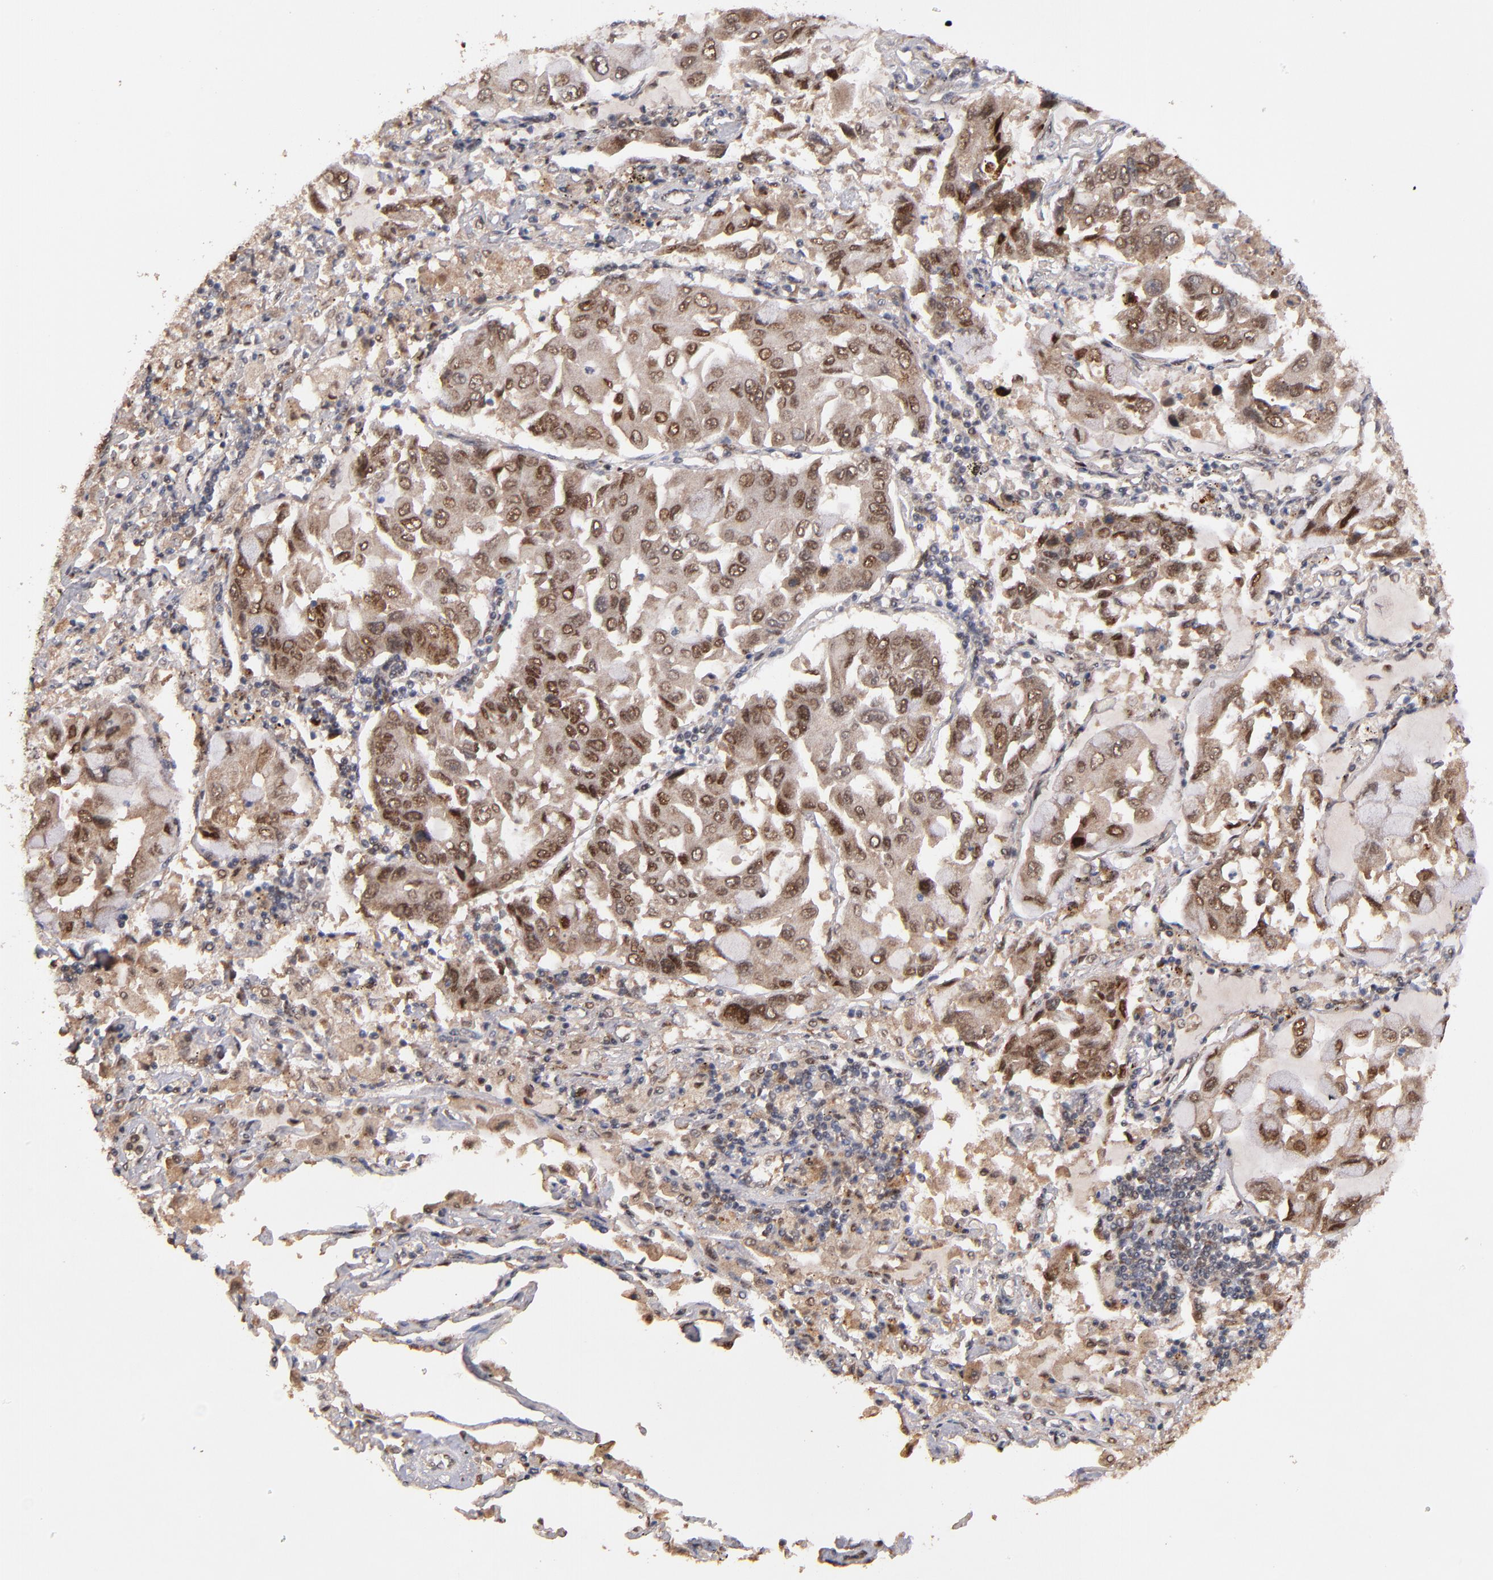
{"staining": {"intensity": "strong", "quantity": "25%-75%", "location": "cytoplasmic/membranous,nuclear"}, "tissue": "lung cancer", "cell_type": "Tumor cells", "image_type": "cancer", "snomed": [{"axis": "morphology", "description": "Adenocarcinoma, NOS"}, {"axis": "topography", "description": "Lung"}], "caption": "Immunohistochemistry (IHC) histopathology image of lung adenocarcinoma stained for a protein (brown), which exhibits high levels of strong cytoplasmic/membranous and nuclear positivity in approximately 25%-75% of tumor cells.", "gene": "EAPP", "patient": {"sex": "male", "age": 64}}